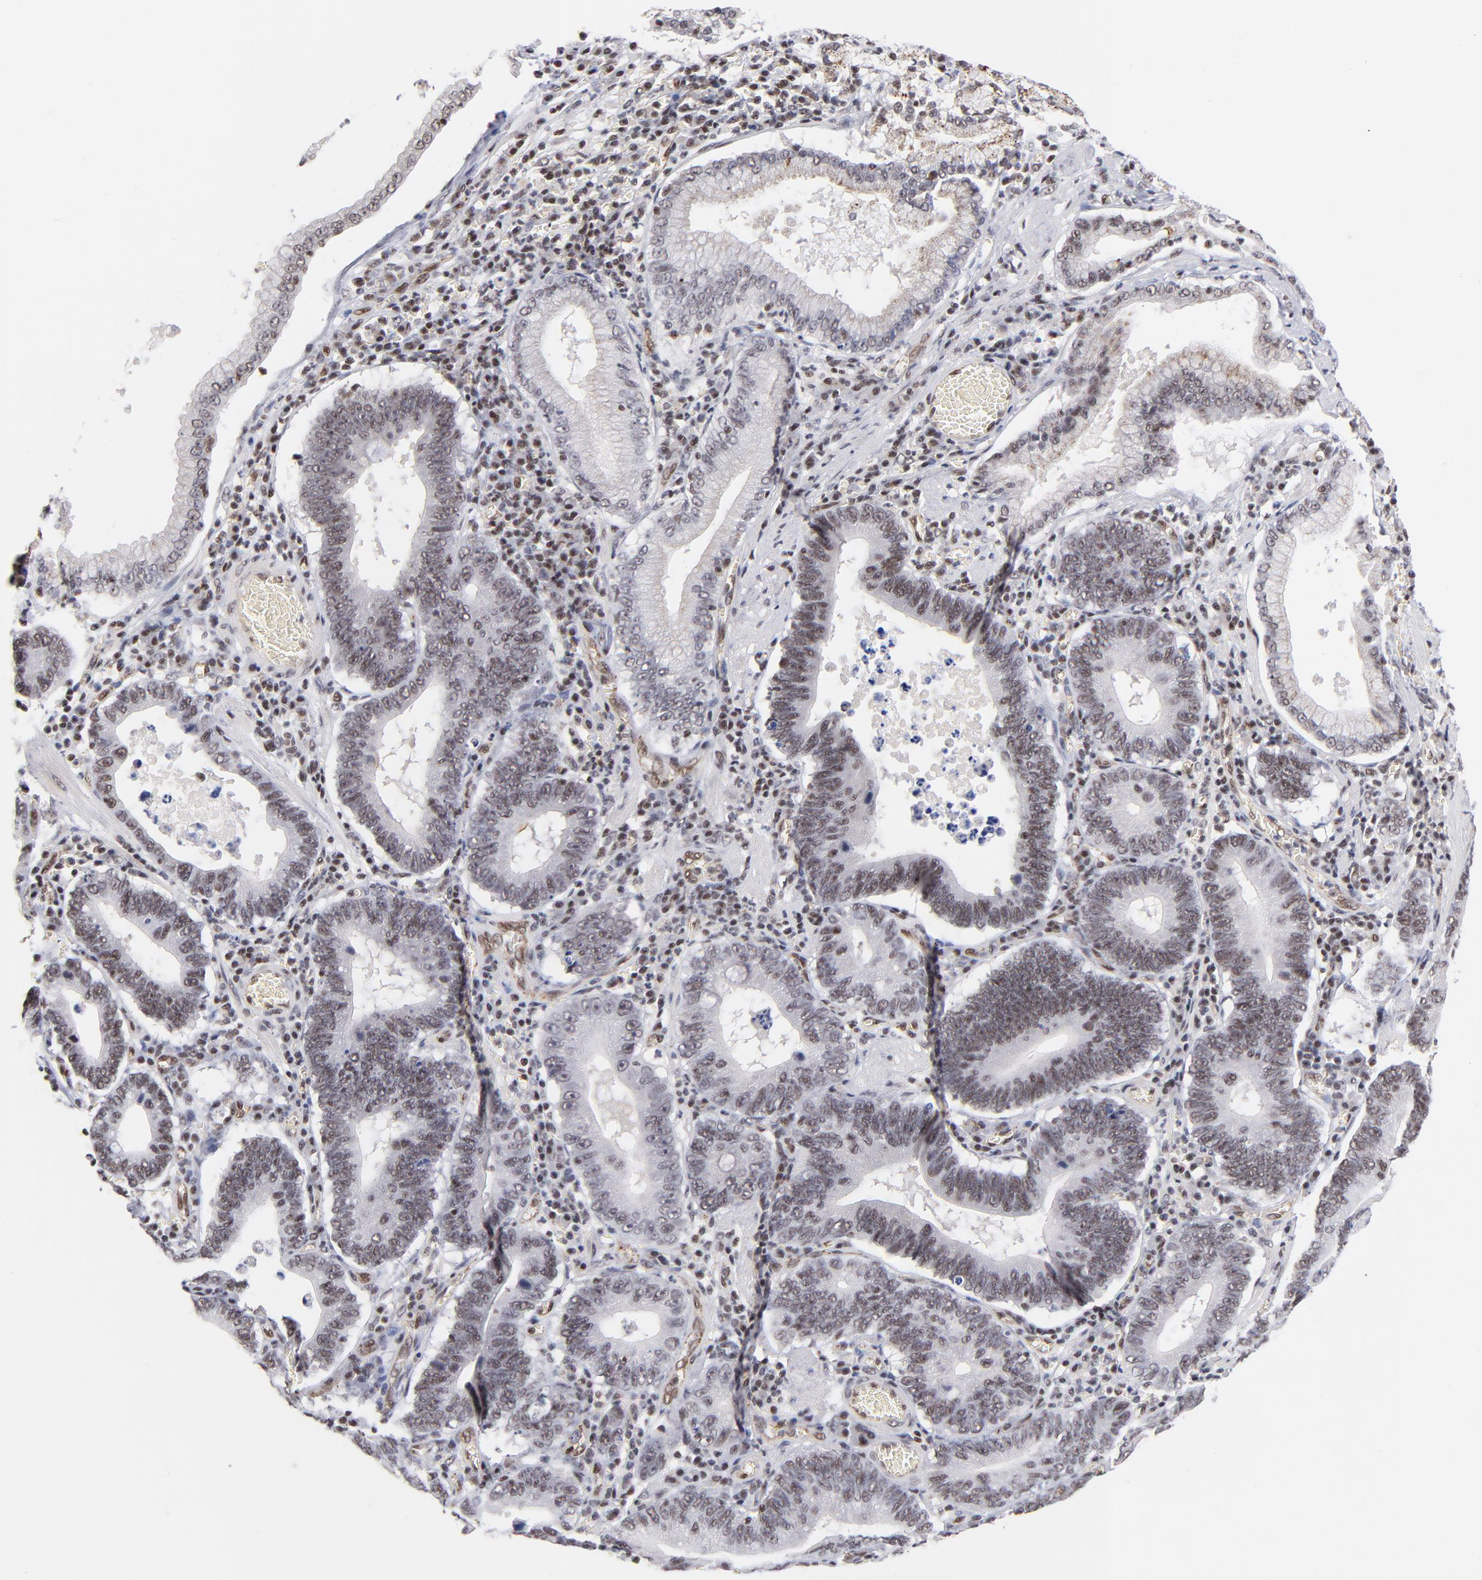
{"staining": {"intensity": "weak", "quantity": ">75%", "location": "nuclear"}, "tissue": "stomach cancer", "cell_type": "Tumor cells", "image_type": "cancer", "snomed": [{"axis": "morphology", "description": "Adenocarcinoma, NOS"}, {"axis": "topography", "description": "Stomach"}, {"axis": "topography", "description": "Gastric cardia"}], "caption": "Weak nuclear expression is identified in about >75% of tumor cells in stomach cancer.", "gene": "GABPA", "patient": {"sex": "male", "age": 59}}